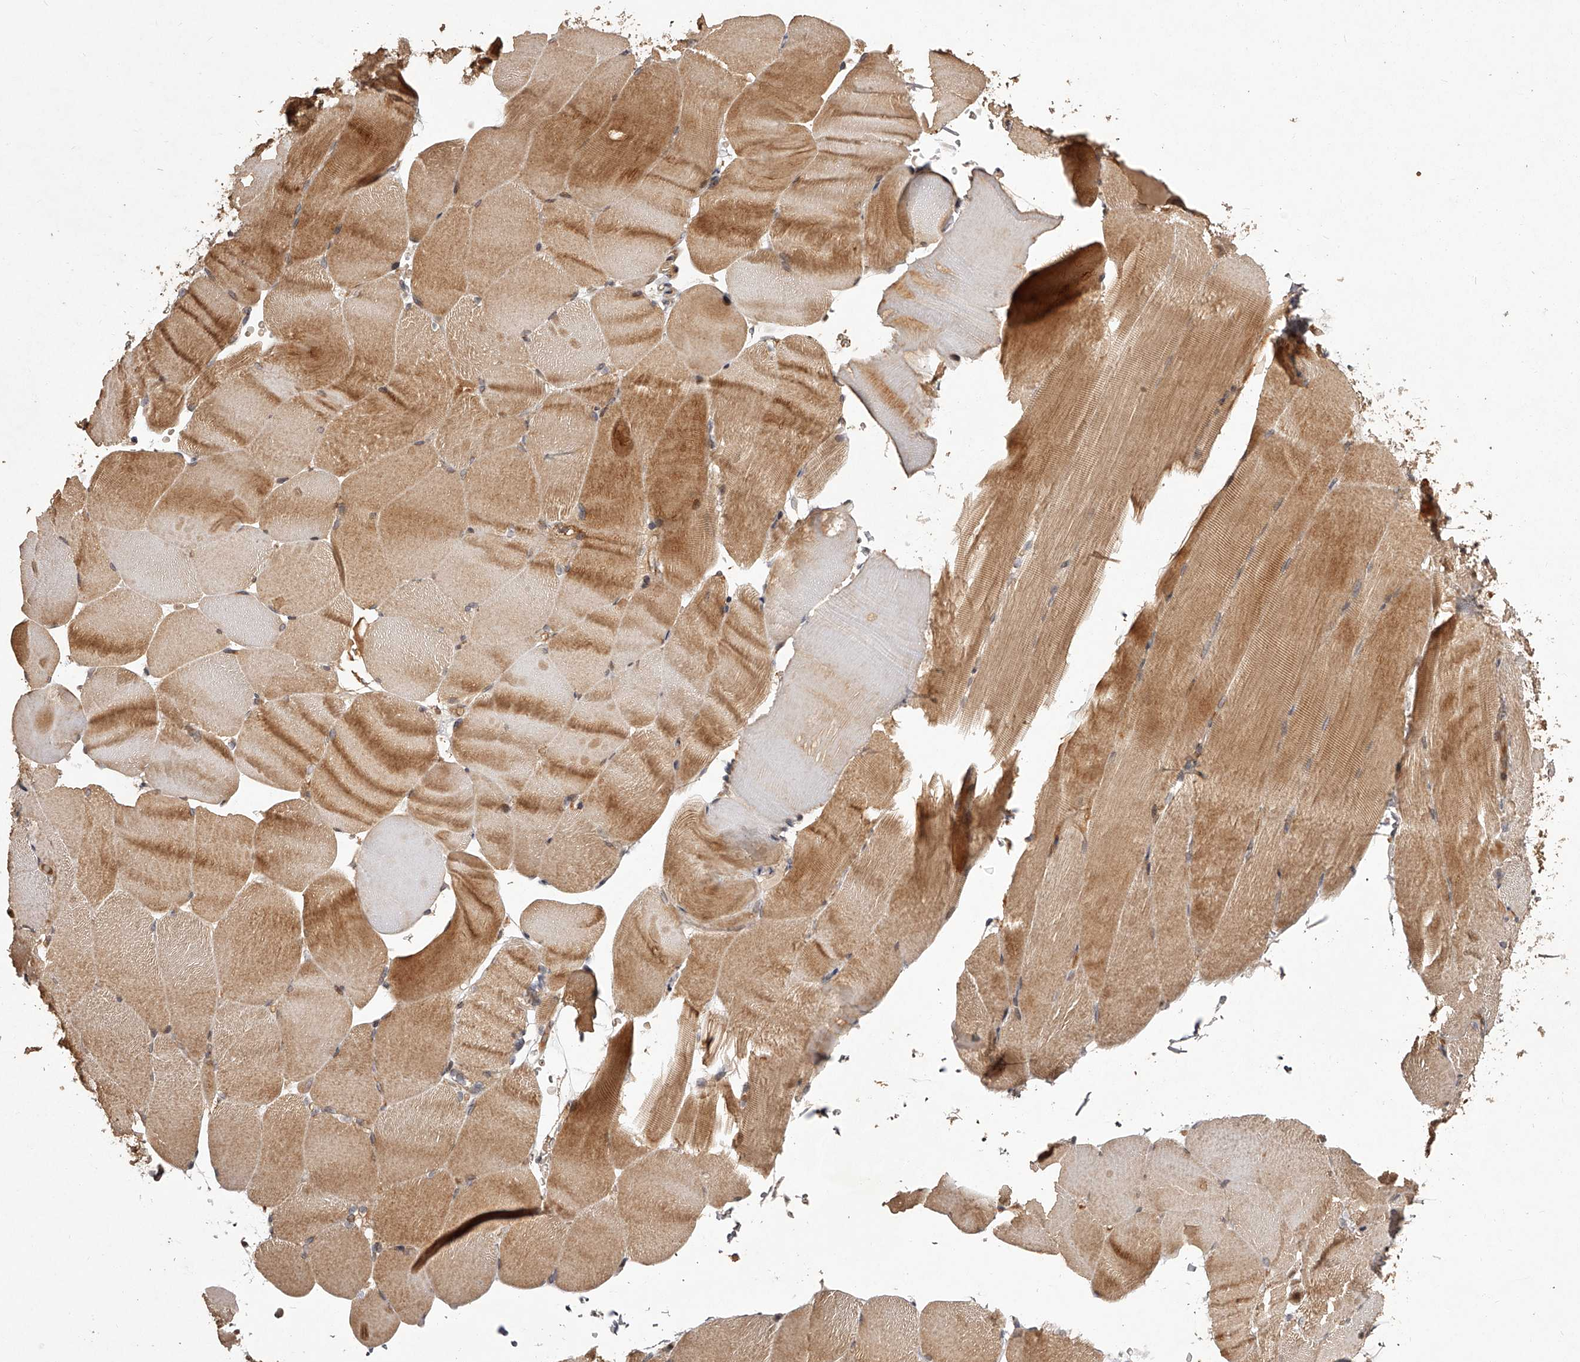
{"staining": {"intensity": "moderate", "quantity": ">75%", "location": "cytoplasmic/membranous"}, "tissue": "skeletal muscle", "cell_type": "Myocytes", "image_type": "normal", "snomed": [{"axis": "morphology", "description": "Normal tissue, NOS"}, {"axis": "topography", "description": "Skeletal muscle"}, {"axis": "topography", "description": "Parathyroid gland"}], "caption": "High-magnification brightfield microscopy of unremarkable skeletal muscle stained with DAB (brown) and counterstained with hematoxylin (blue). myocytes exhibit moderate cytoplasmic/membranous positivity is present in about>75% of cells.", "gene": "CRYZL1", "patient": {"sex": "female", "age": 37}}